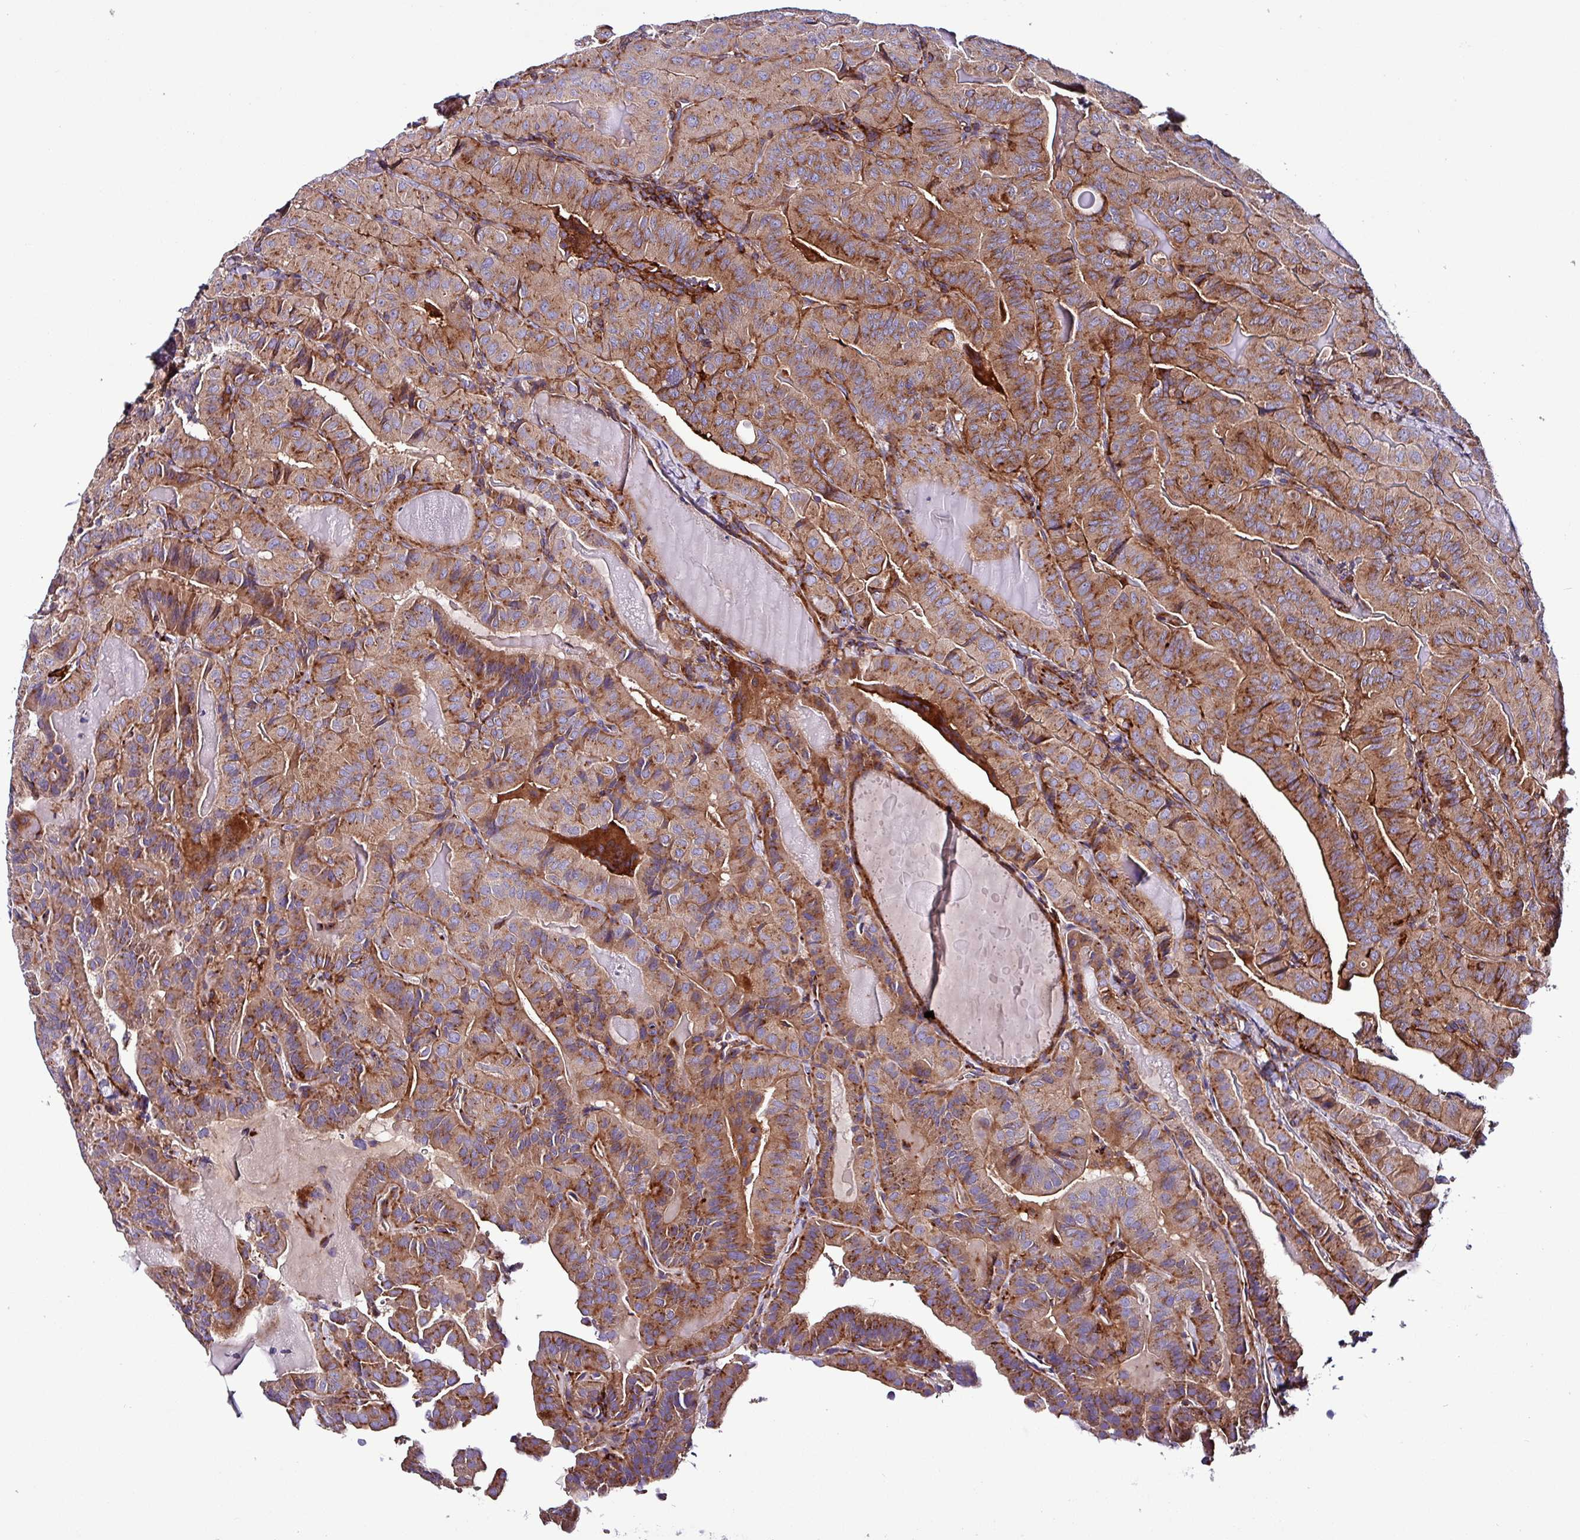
{"staining": {"intensity": "moderate", "quantity": ">75%", "location": "cytoplasmic/membranous"}, "tissue": "thyroid cancer", "cell_type": "Tumor cells", "image_type": "cancer", "snomed": [{"axis": "morphology", "description": "Papillary adenocarcinoma, NOS"}, {"axis": "topography", "description": "Thyroid gland"}], "caption": "Immunohistochemical staining of papillary adenocarcinoma (thyroid) reveals medium levels of moderate cytoplasmic/membranous protein staining in approximately >75% of tumor cells. (DAB IHC, brown staining for protein, blue staining for nuclei).", "gene": "VAMP4", "patient": {"sex": "female", "age": 68}}